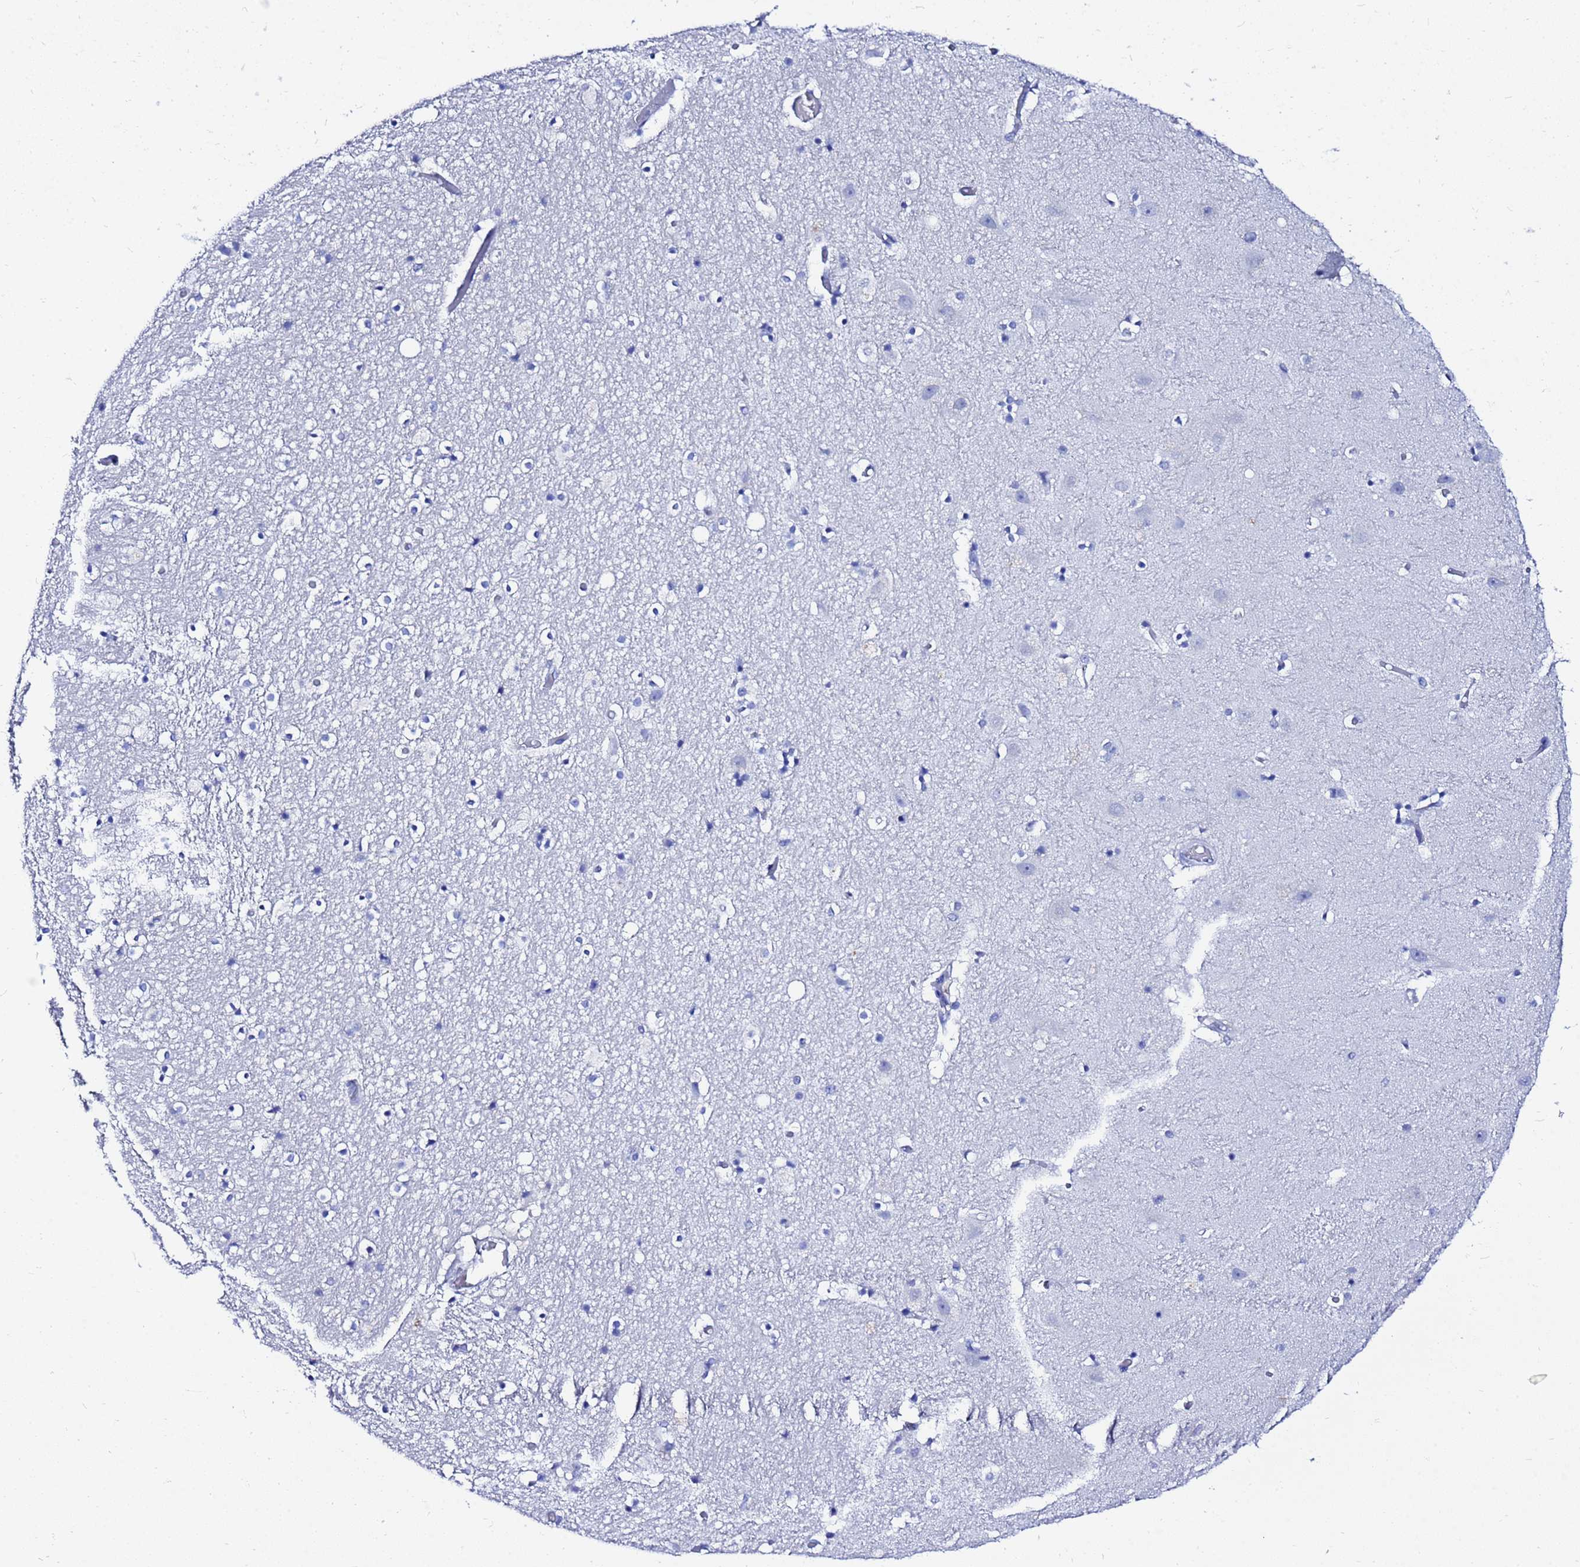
{"staining": {"intensity": "negative", "quantity": "none", "location": "none"}, "tissue": "hippocampus", "cell_type": "Glial cells", "image_type": "normal", "snomed": [{"axis": "morphology", "description": "Normal tissue, NOS"}, {"axis": "topography", "description": "Hippocampus"}], "caption": "Glial cells show no significant staining in unremarkable hippocampus. (Brightfield microscopy of DAB immunohistochemistry (IHC) at high magnification).", "gene": "AQP12A", "patient": {"sex": "female", "age": 52}}